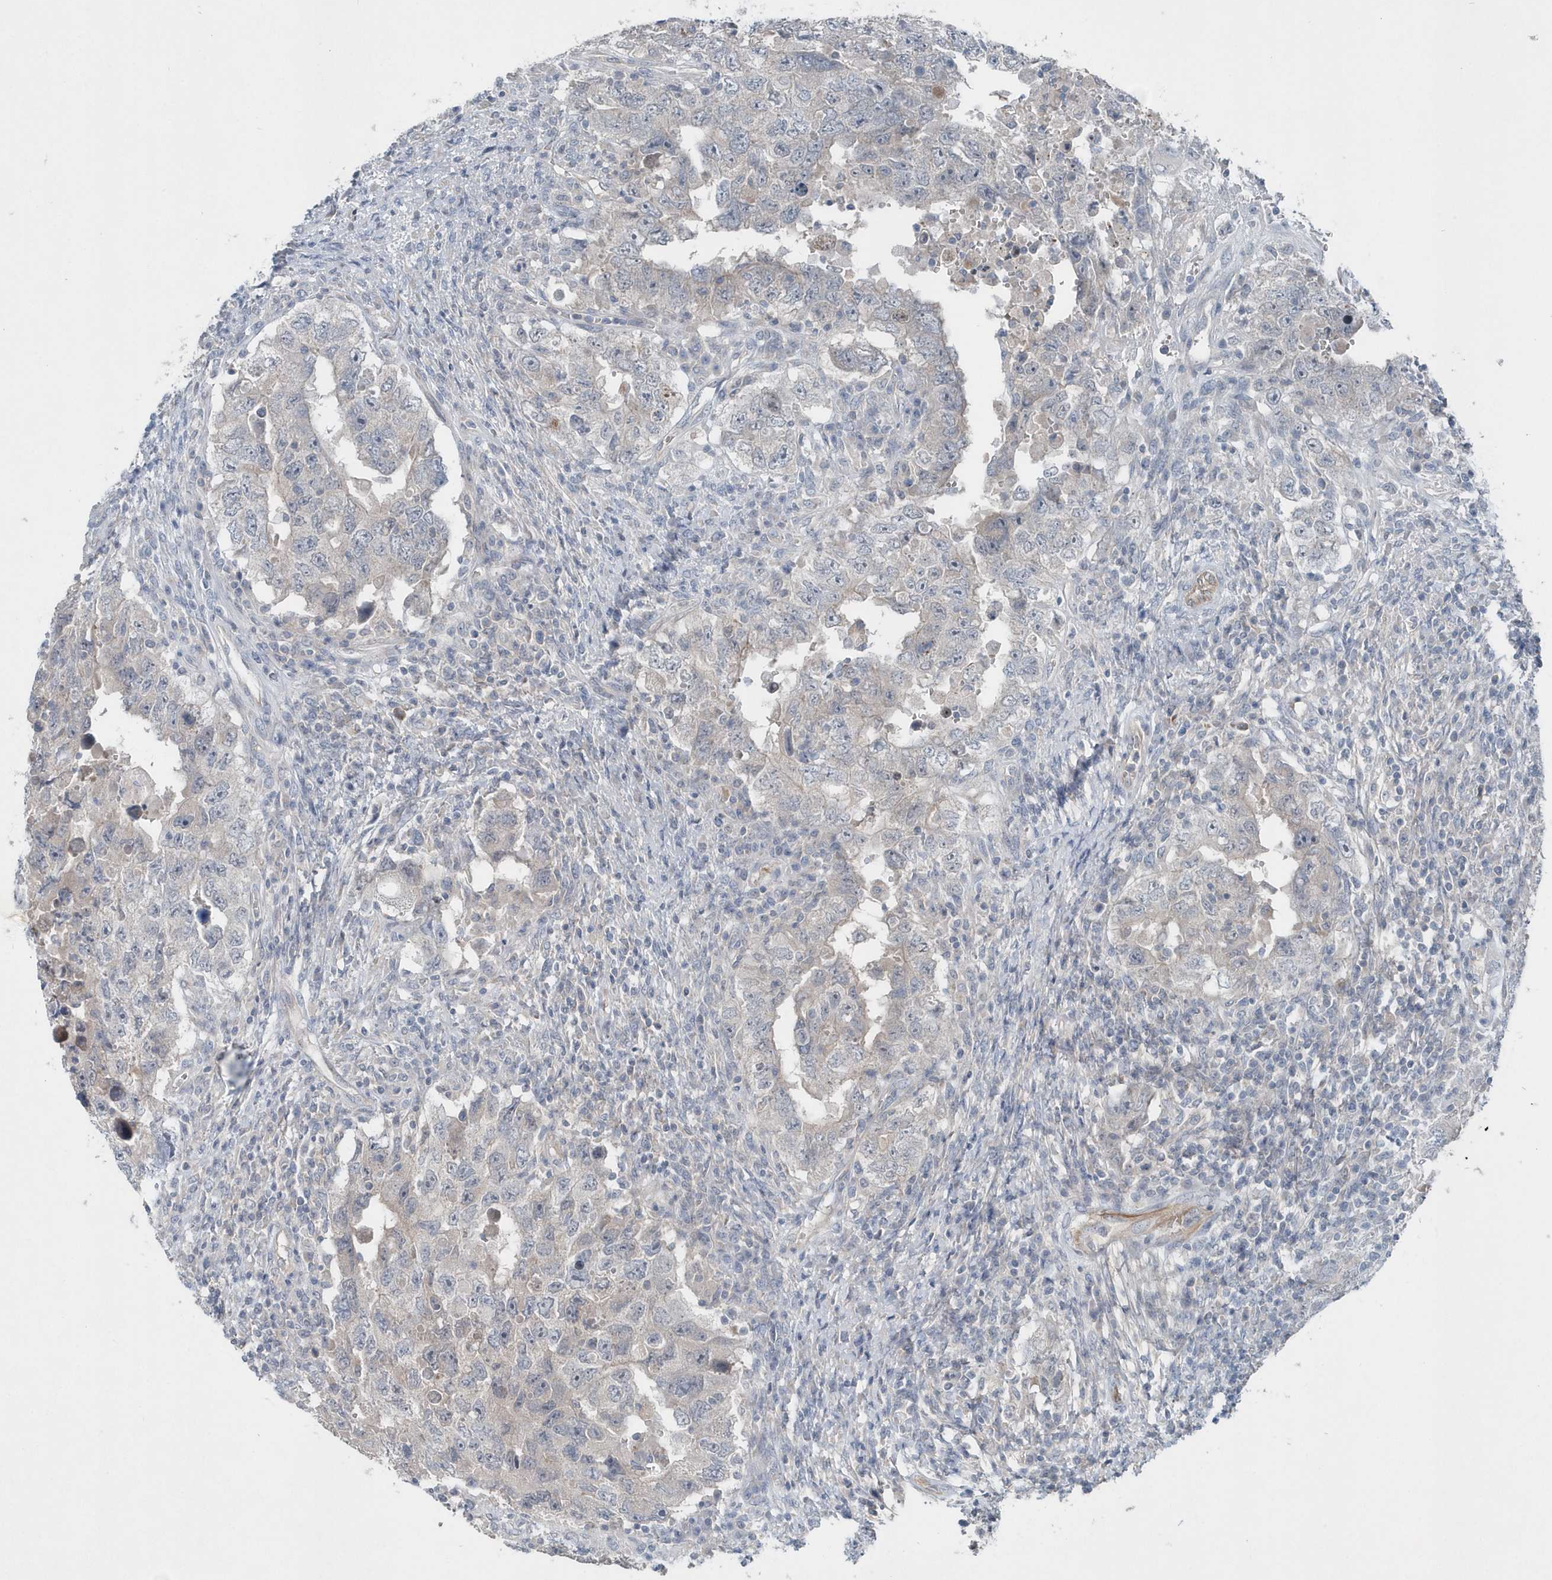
{"staining": {"intensity": "negative", "quantity": "none", "location": "none"}, "tissue": "testis cancer", "cell_type": "Tumor cells", "image_type": "cancer", "snomed": [{"axis": "morphology", "description": "Carcinoma, Embryonal, NOS"}, {"axis": "topography", "description": "Testis"}], "caption": "Immunohistochemistry photomicrograph of neoplastic tissue: testis cancer (embryonal carcinoma) stained with DAB displays no significant protein staining in tumor cells.", "gene": "MCC", "patient": {"sex": "male", "age": 26}}